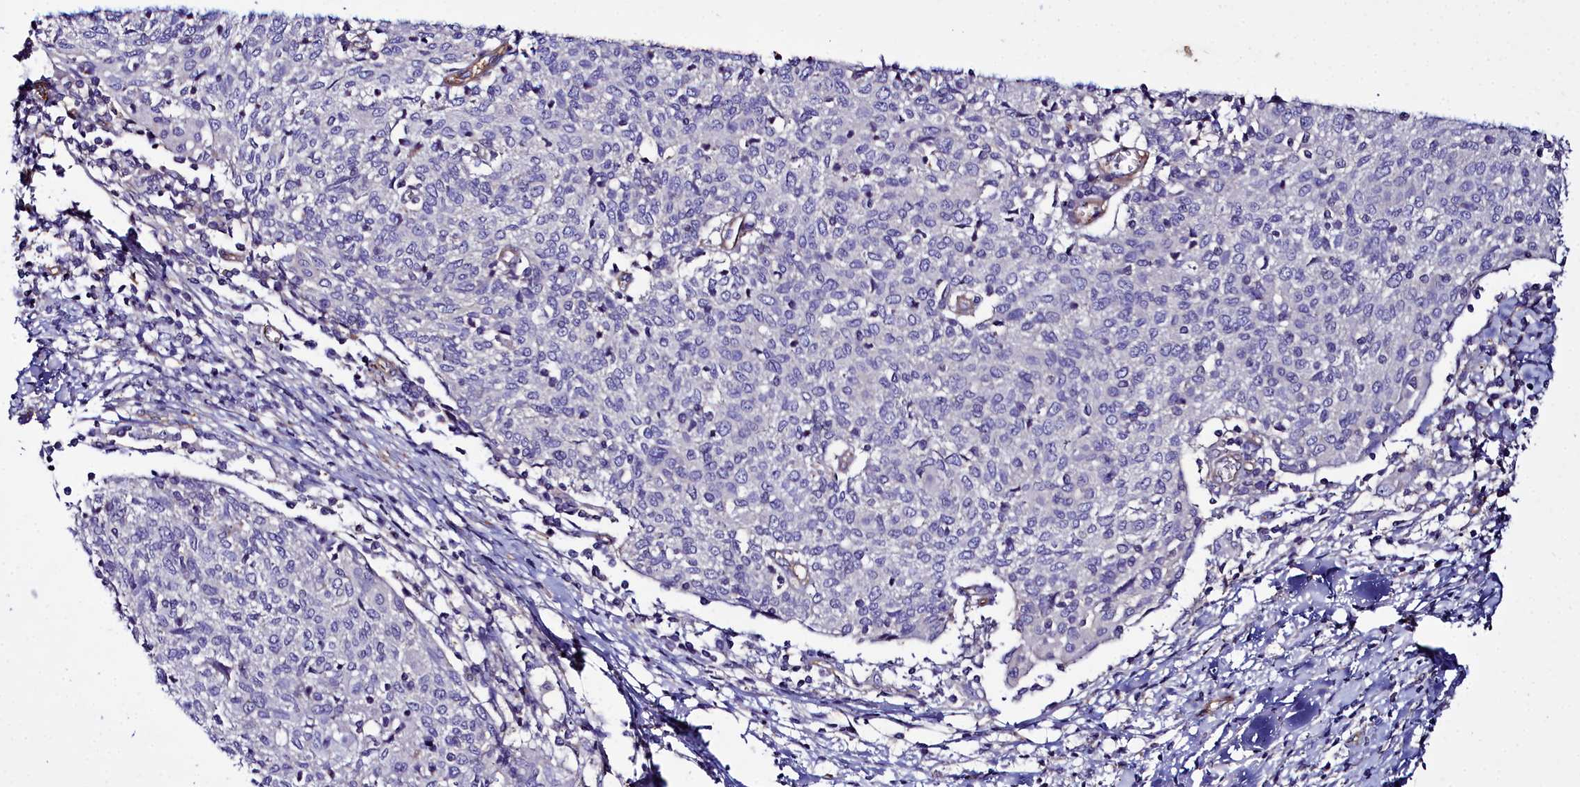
{"staining": {"intensity": "negative", "quantity": "none", "location": "none"}, "tissue": "cervical cancer", "cell_type": "Tumor cells", "image_type": "cancer", "snomed": [{"axis": "morphology", "description": "Squamous cell carcinoma, NOS"}, {"axis": "topography", "description": "Cervix"}], "caption": "Tumor cells are negative for protein expression in human cervical cancer (squamous cell carcinoma). The staining is performed using DAB (3,3'-diaminobenzidine) brown chromogen with nuclei counter-stained in using hematoxylin.", "gene": "FADS3", "patient": {"sex": "female", "age": 52}}